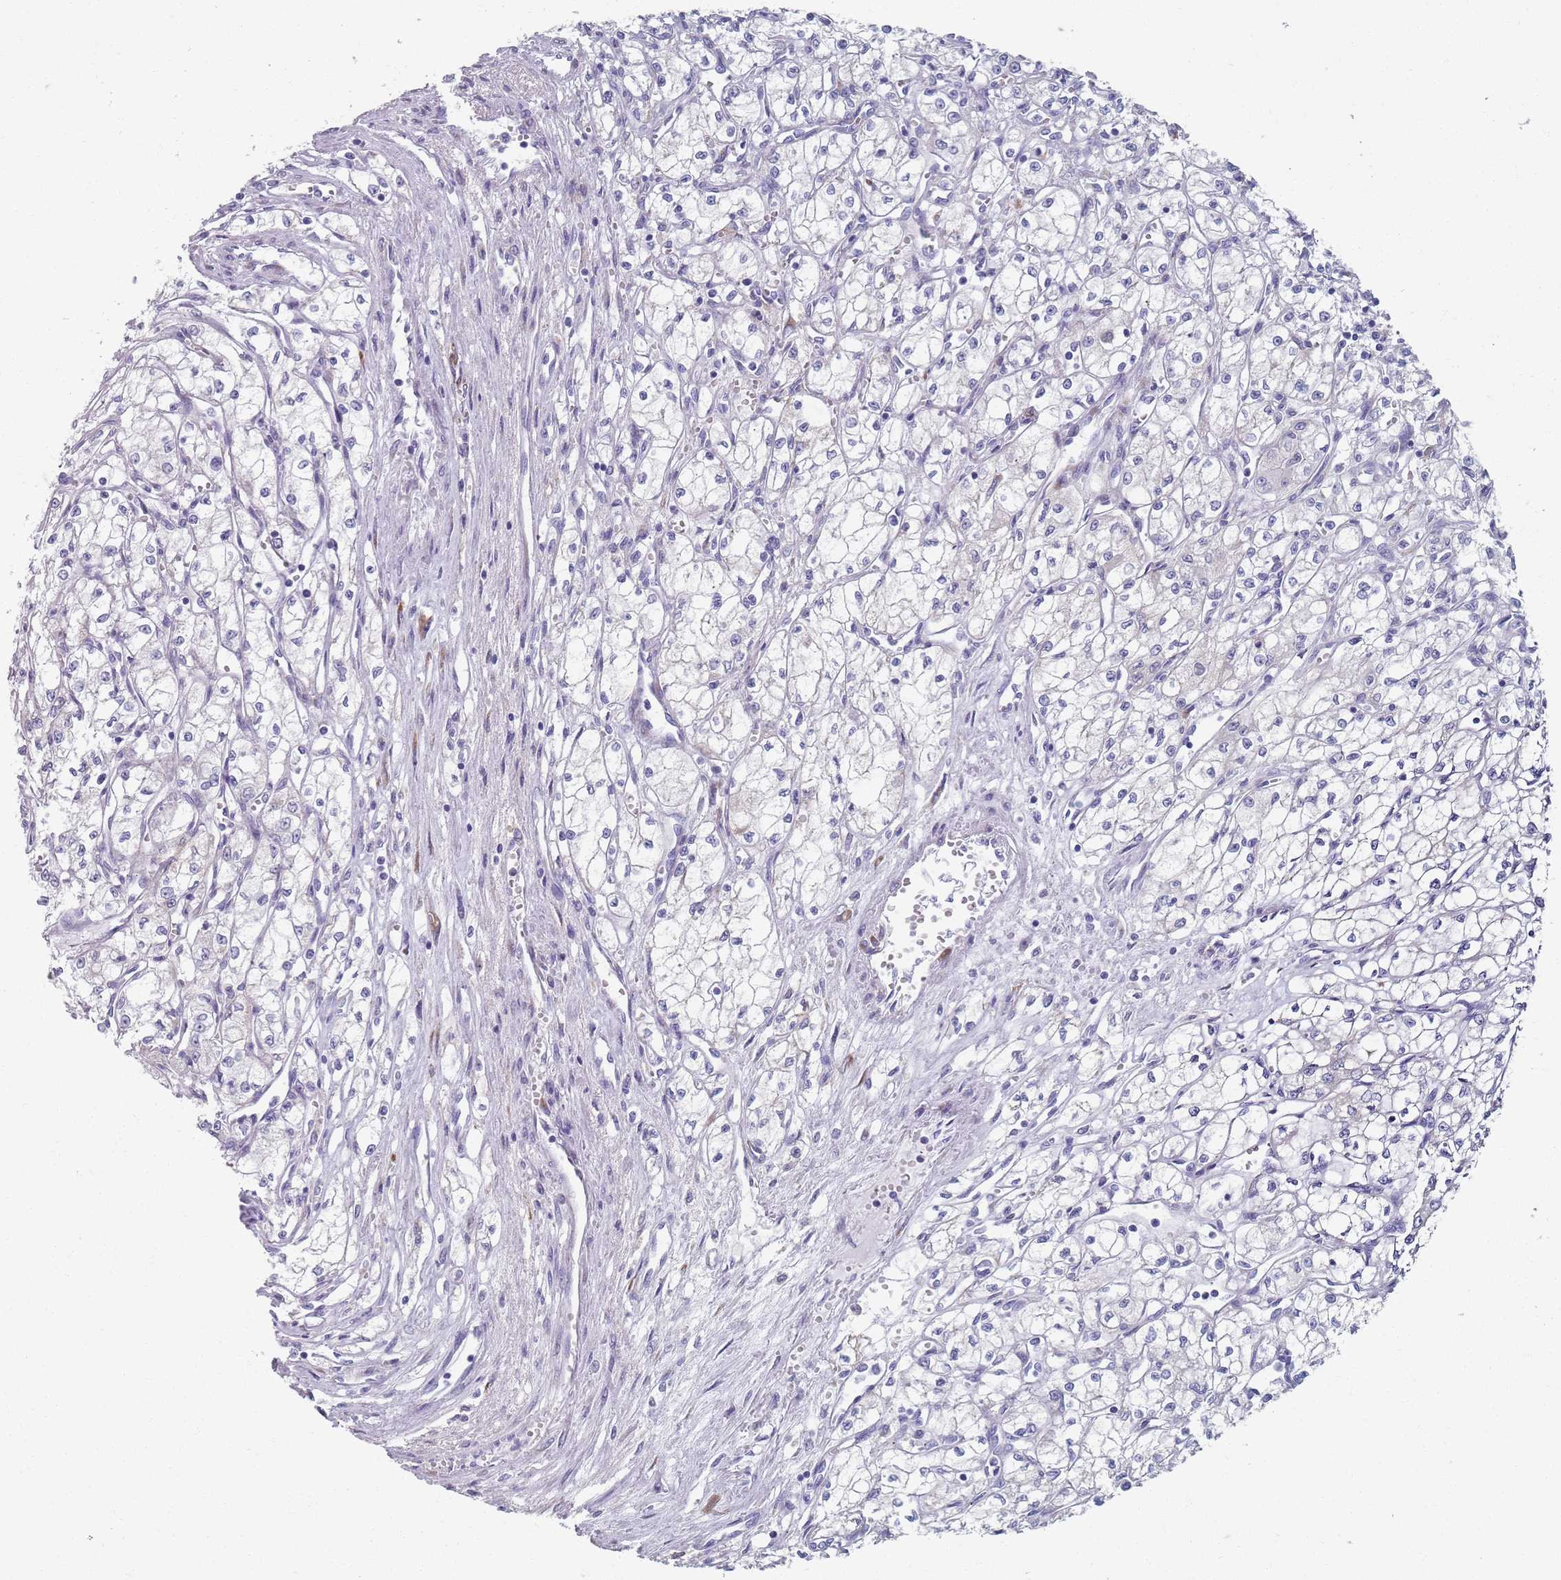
{"staining": {"intensity": "negative", "quantity": "none", "location": "none"}, "tissue": "renal cancer", "cell_type": "Tumor cells", "image_type": "cancer", "snomed": [{"axis": "morphology", "description": "Adenocarcinoma, NOS"}, {"axis": "topography", "description": "Kidney"}], "caption": "Protein analysis of renal cancer (adenocarcinoma) shows no significant staining in tumor cells.", "gene": "PLOD1", "patient": {"sex": "male", "age": 59}}